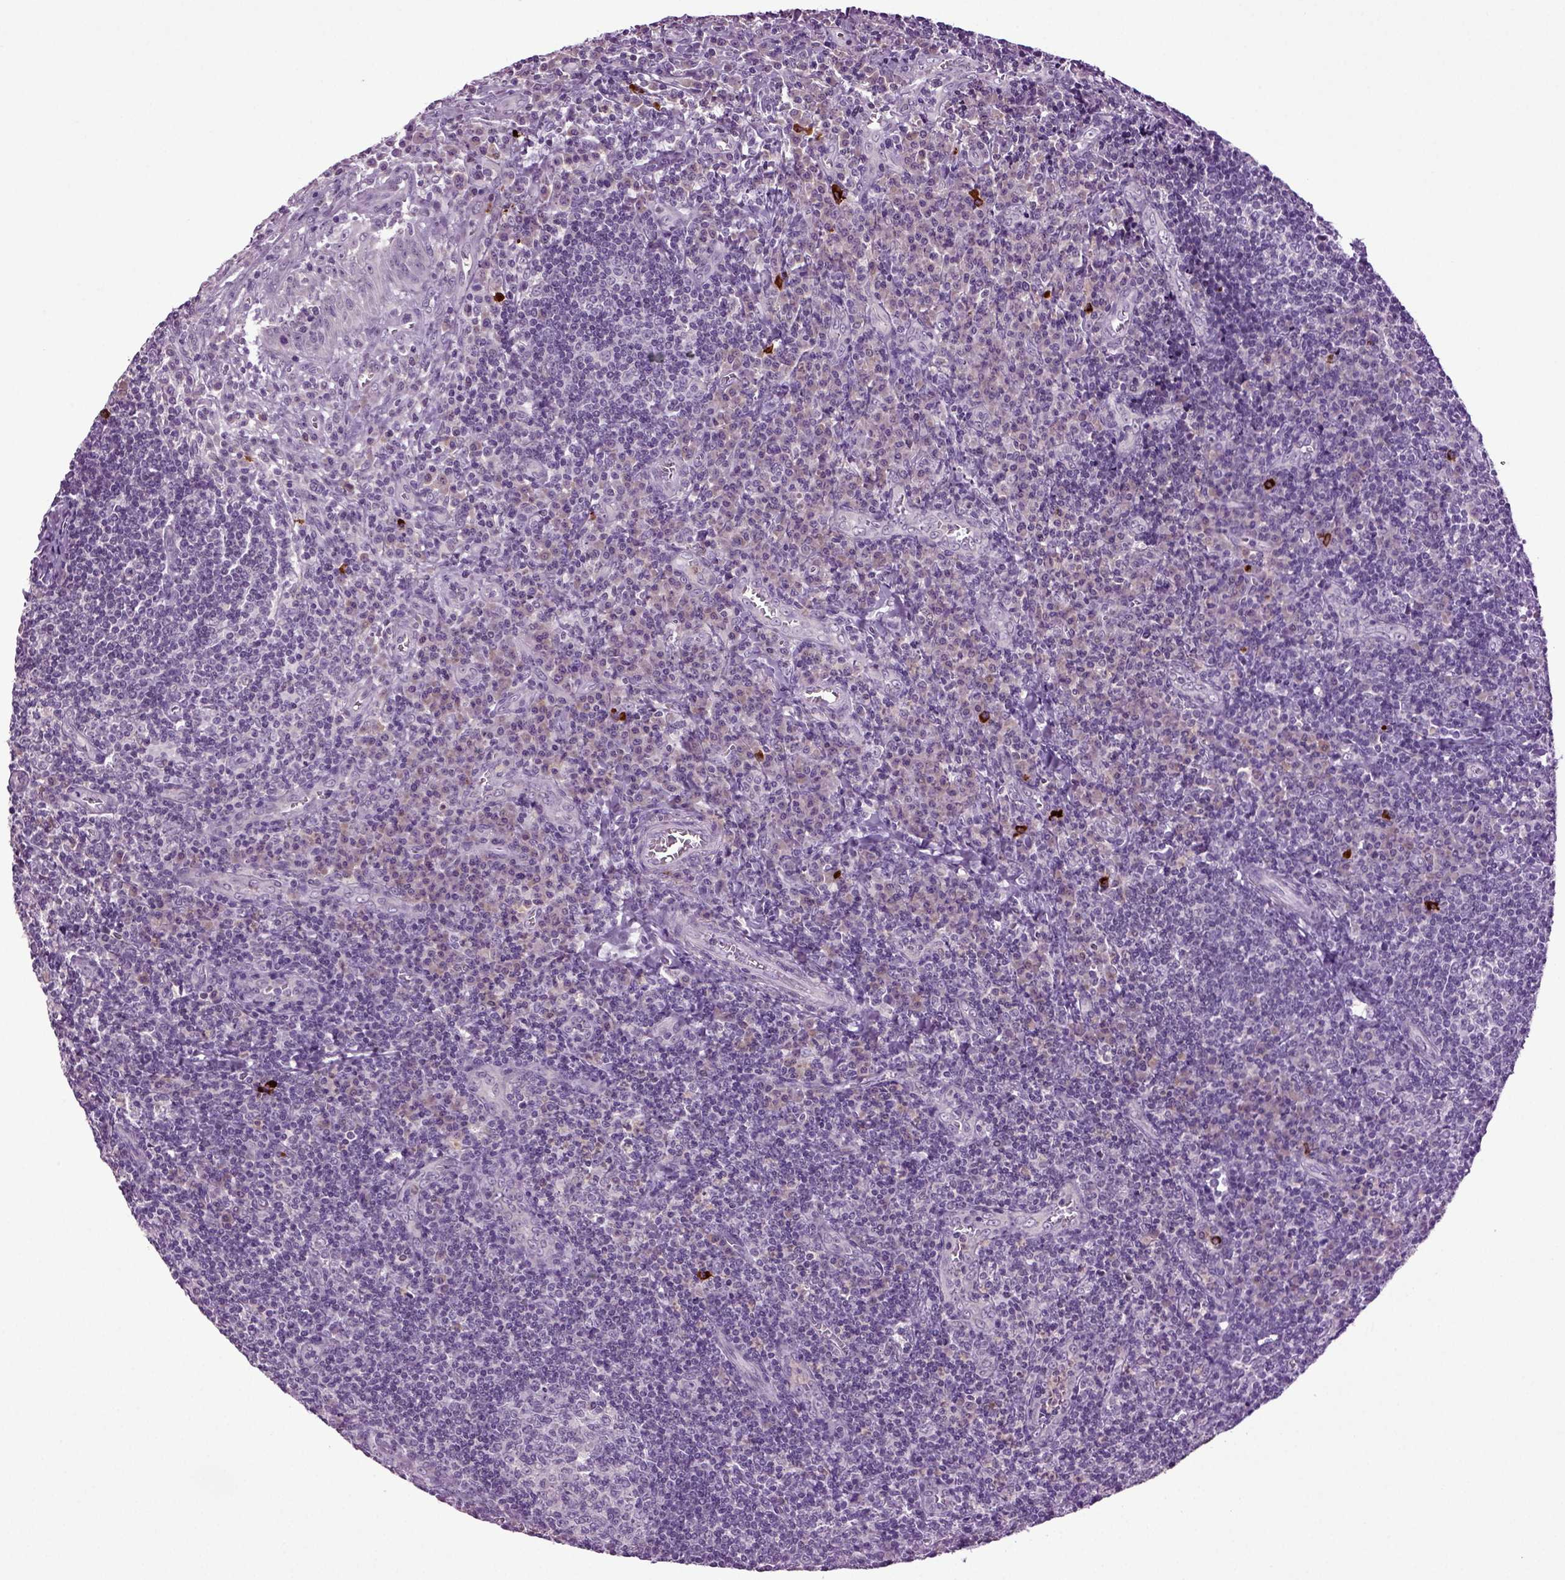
{"staining": {"intensity": "negative", "quantity": "none", "location": "none"}, "tissue": "tonsil", "cell_type": "Germinal center cells", "image_type": "normal", "snomed": [{"axis": "morphology", "description": "Normal tissue, NOS"}, {"axis": "topography", "description": "Tonsil"}], "caption": "This image is of benign tonsil stained with immunohistochemistry (IHC) to label a protein in brown with the nuclei are counter-stained blue. There is no positivity in germinal center cells.", "gene": "FGF11", "patient": {"sex": "male", "age": 33}}